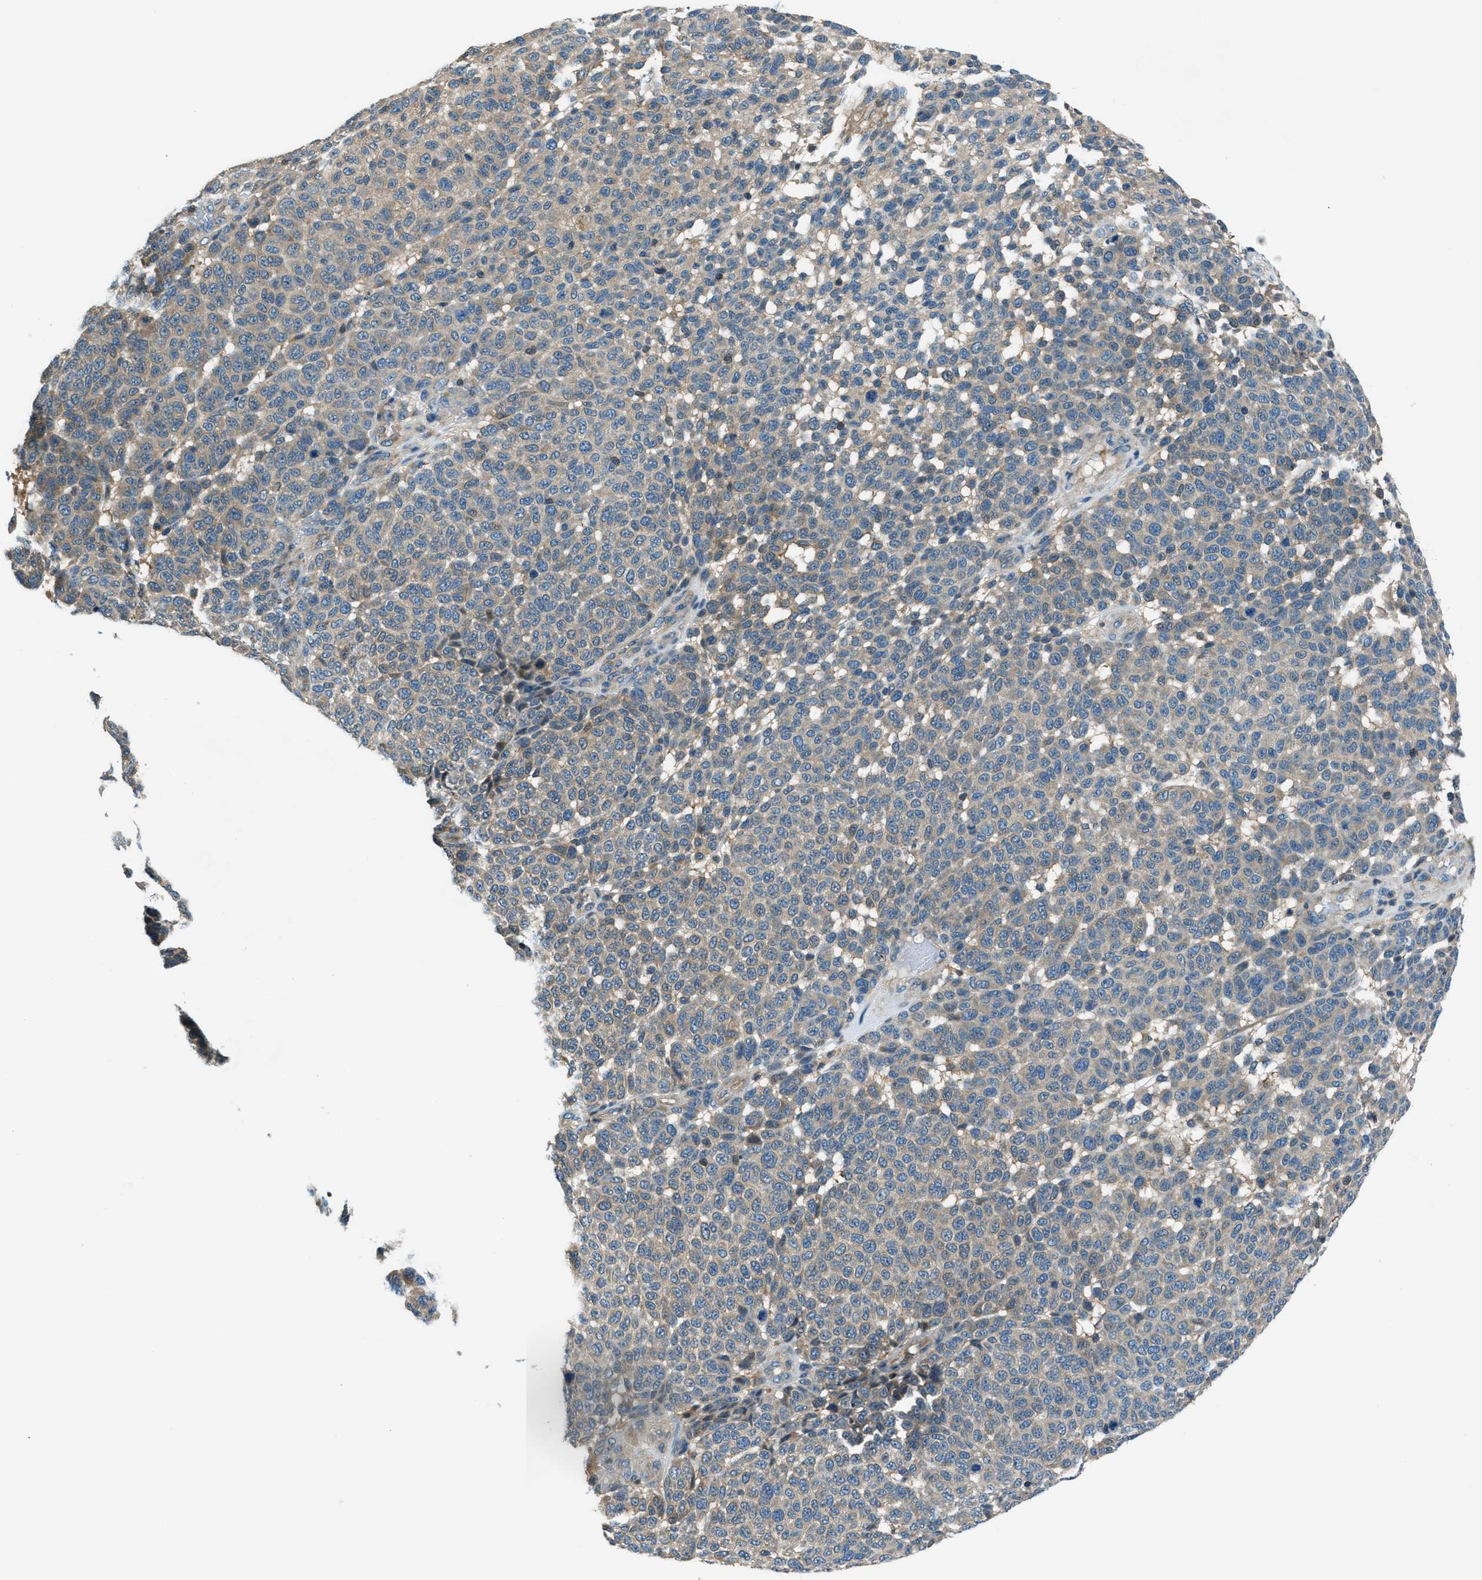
{"staining": {"intensity": "weak", "quantity": "25%-75%", "location": "cytoplasmic/membranous"}, "tissue": "melanoma", "cell_type": "Tumor cells", "image_type": "cancer", "snomed": [{"axis": "morphology", "description": "Malignant melanoma, NOS"}, {"axis": "topography", "description": "Skin"}], "caption": "Melanoma tissue demonstrates weak cytoplasmic/membranous expression in about 25%-75% of tumor cells, visualized by immunohistochemistry.", "gene": "HEBP2", "patient": {"sex": "male", "age": 59}}